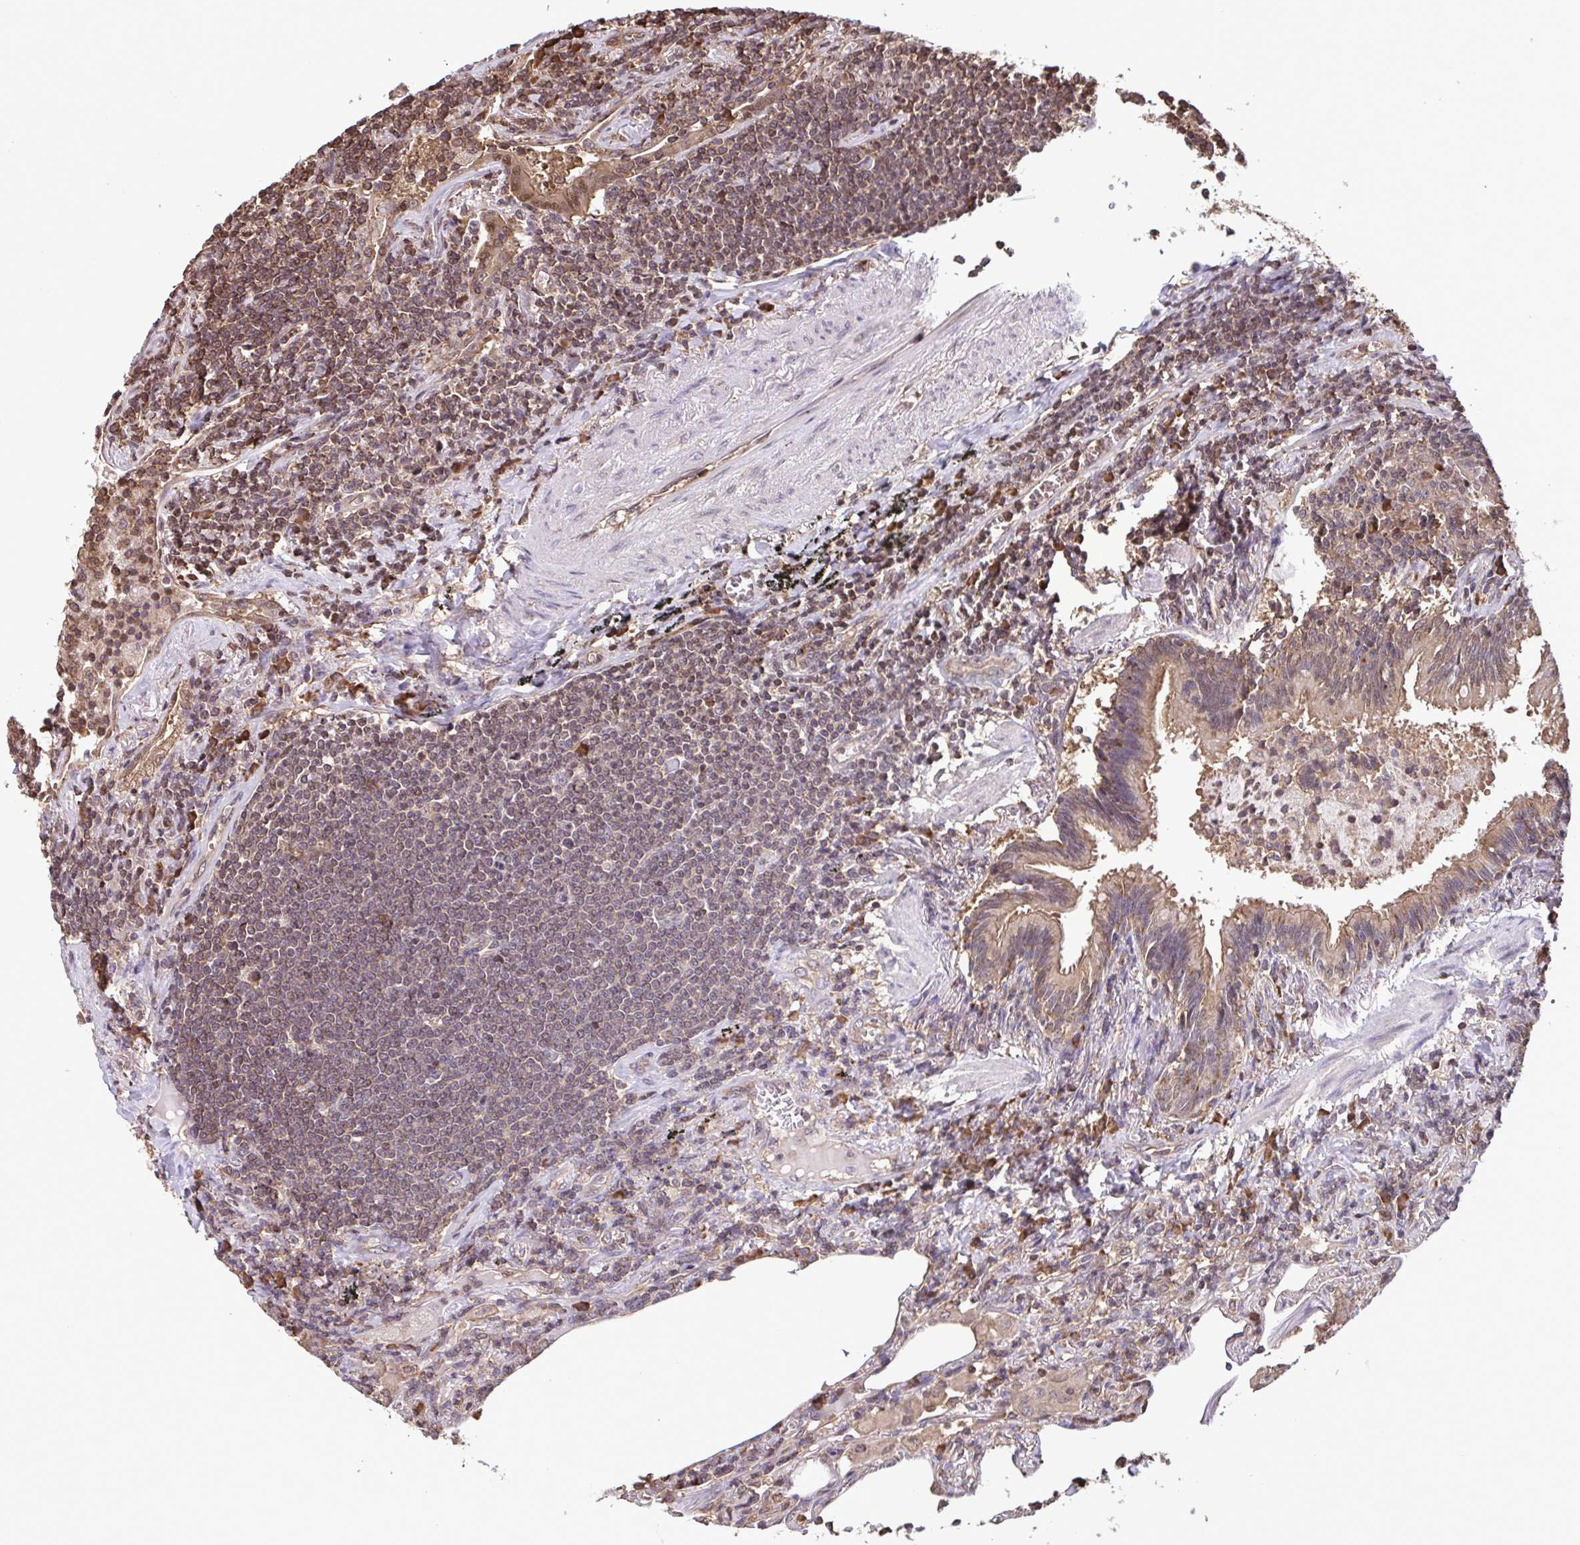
{"staining": {"intensity": "weak", "quantity": ">75%", "location": "cytoplasmic/membranous,nuclear"}, "tissue": "lymphoma", "cell_type": "Tumor cells", "image_type": "cancer", "snomed": [{"axis": "morphology", "description": "Malignant lymphoma, non-Hodgkin's type, Low grade"}, {"axis": "topography", "description": "Lung"}], "caption": "Immunohistochemistry (IHC) micrograph of human lymphoma stained for a protein (brown), which demonstrates low levels of weak cytoplasmic/membranous and nuclear expression in approximately >75% of tumor cells.", "gene": "SEC63", "patient": {"sex": "female", "age": 71}}